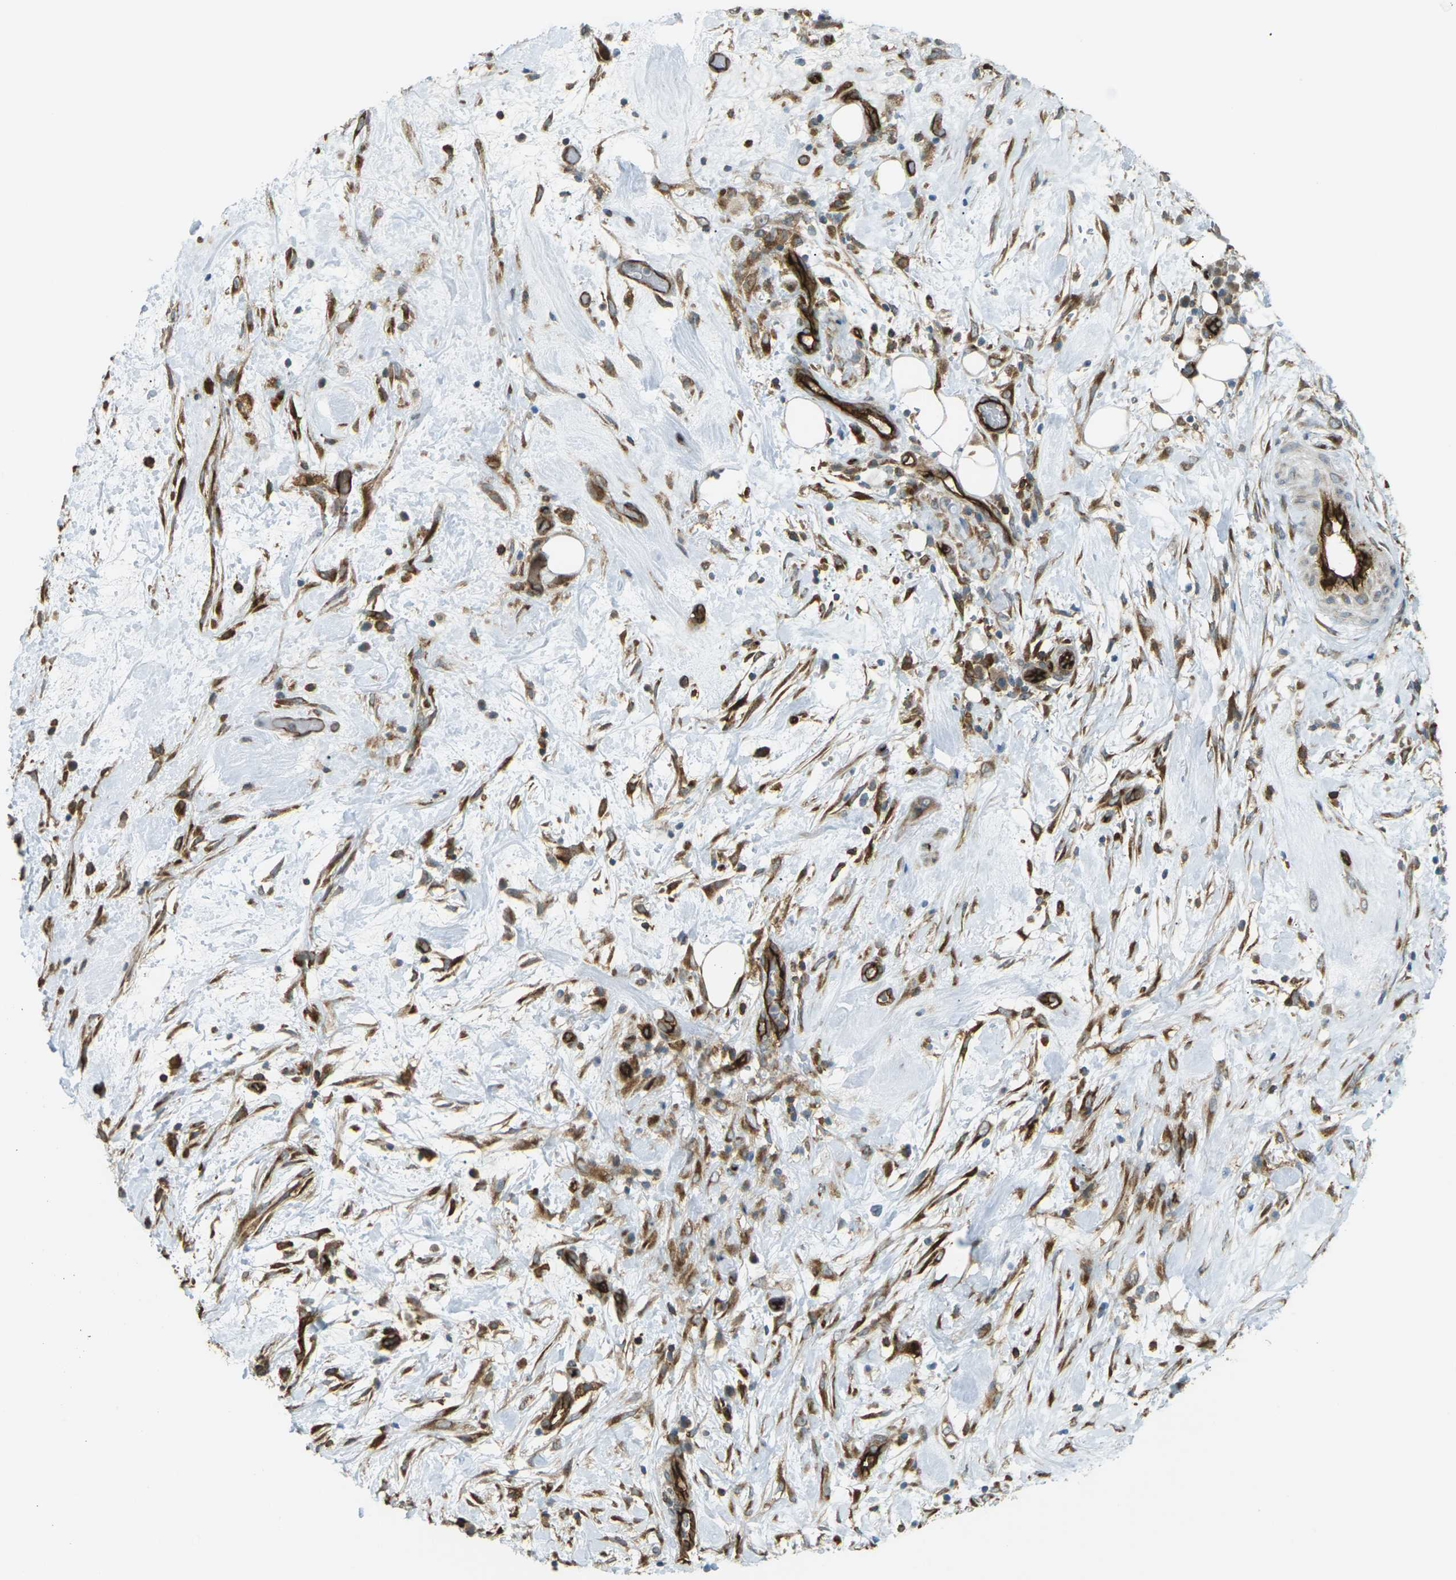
{"staining": {"intensity": "moderate", "quantity": ">75%", "location": "cytoplasmic/membranous"}, "tissue": "pancreatic cancer", "cell_type": "Tumor cells", "image_type": "cancer", "snomed": [{"axis": "morphology", "description": "Adenocarcinoma, NOS"}, {"axis": "topography", "description": "Pancreas"}], "caption": "Tumor cells exhibit medium levels of moderate cytoplasmic/membranous expression in about >75% of cells in human adenocarcinoma (pancreatic). (IHC, brightfield microscopy, high magnification).", "gene": "S1PR1", "patient": {"sex": "female", "age": 78}}